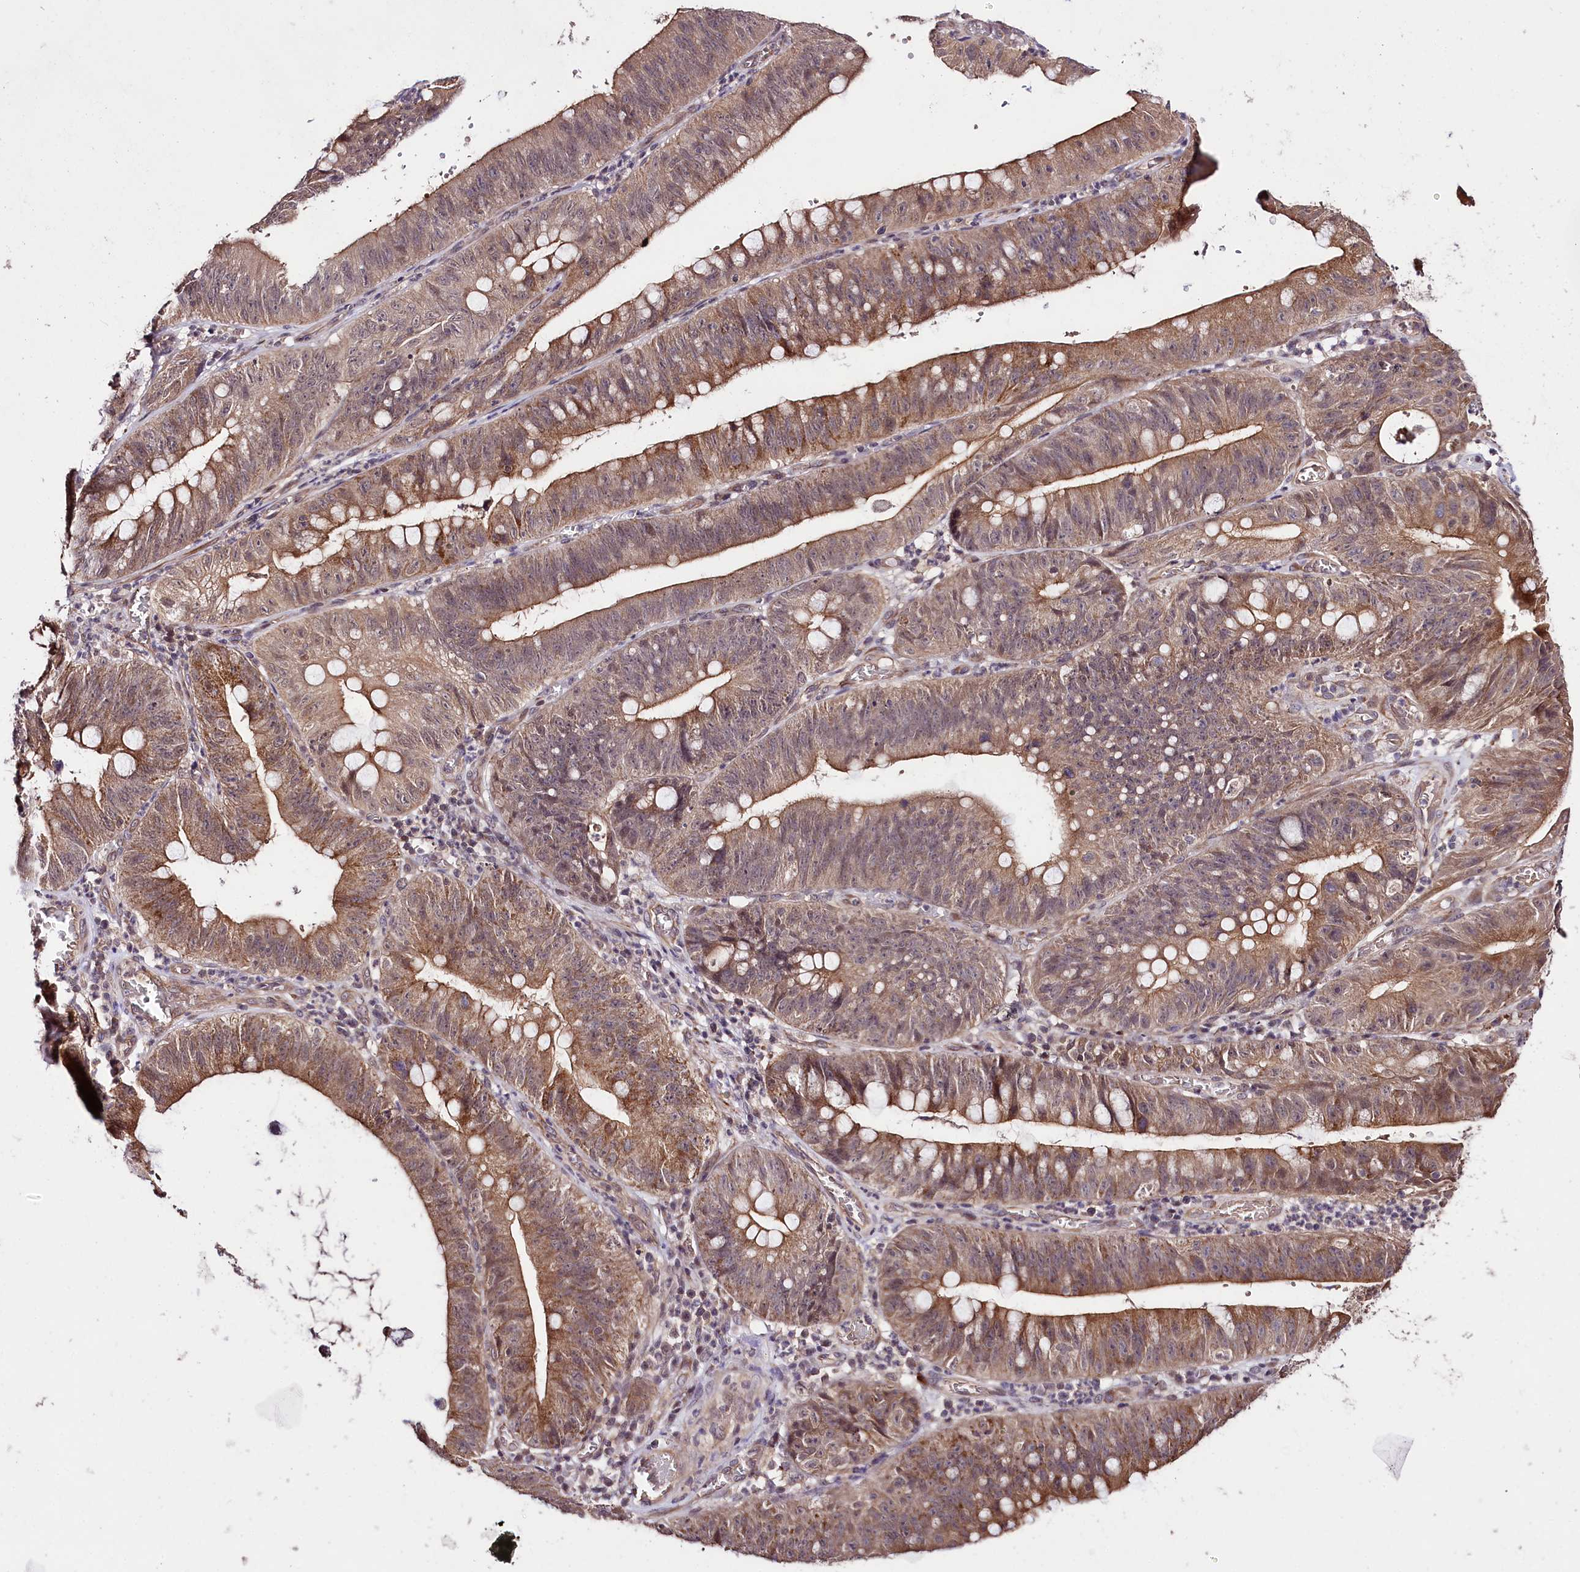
{"staining": {"intensity": "moderate", "quantity": ">75%", "location": "cytoplasmic/membranous"}, "tissue": "stomach cancer", "cell_type": "Tumor cells", "image_type": "cancer", "snomed": [{"axis": "morphology", "description": "Adenocarcinoma, NOS"}, {"axis": "topography", "description": "Stomach"}], "caption": "Stomach cancer (adenocarcinoma) stained with DAB immunohistochemistry (IHC) reveals medium levels of moderate cytoplasmic/membranous expression in approximately >75% of tumor cells.", "gene": "TAFAZZIN", "patient": {"sex": "male", "age": 59}}